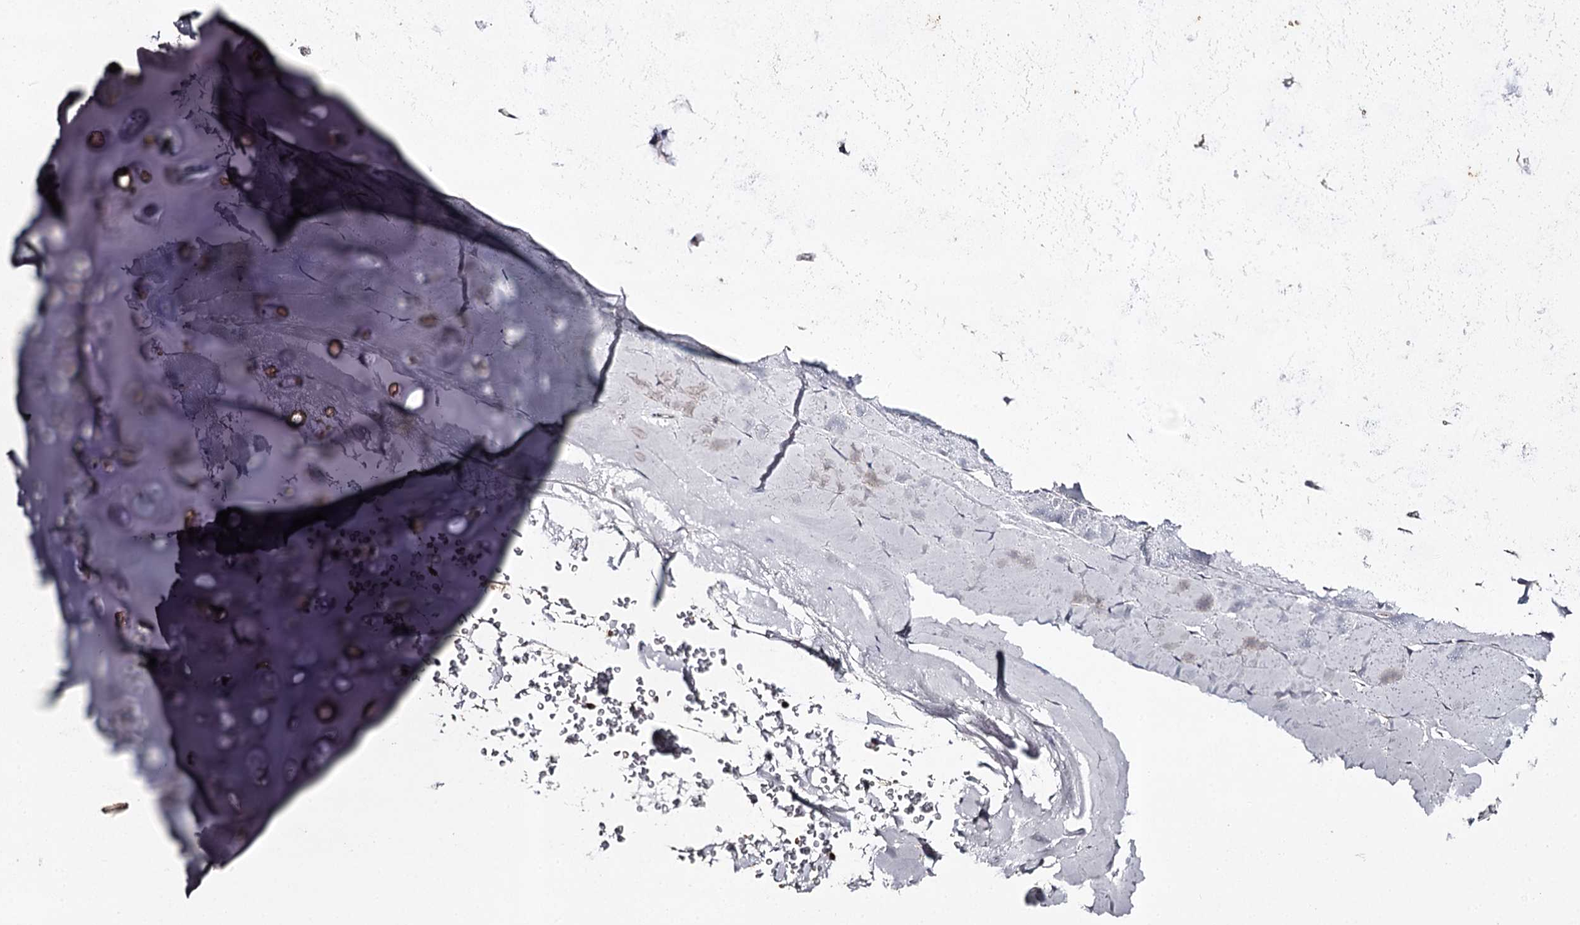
{"staining": {"intensity": "negative", "quantity": "none", "location": "none"}, "tissue": "adipose tissue", "cell_type": "Adipocytes", "image_type": "normal", "snomed": [{"axis": "morphology", "description": "Normal tissue, NOS"}, {"axis": "morphology", "description": "Squamous cell carcinoma, NOS"}, {"axis": "topography", "description": "Lymph node"}, {"axis": "topography", "description": "Bronchus"}, {"axis": "topography", "description": "Lung"}], "caption": "DAB (3,3'-diaminobenzidine) immunohistochemical staining of unremarkable human adipose tissue reveals no significant expression in adipocytes. Brightfield microscopy of IHC stained with DAB (3,3'-diaminobenzidine) (brown) and hematoxylin (blue), captured at high magnification.", "gene": "RASSF6", "patient": {"sex": "male", "age": 66}}